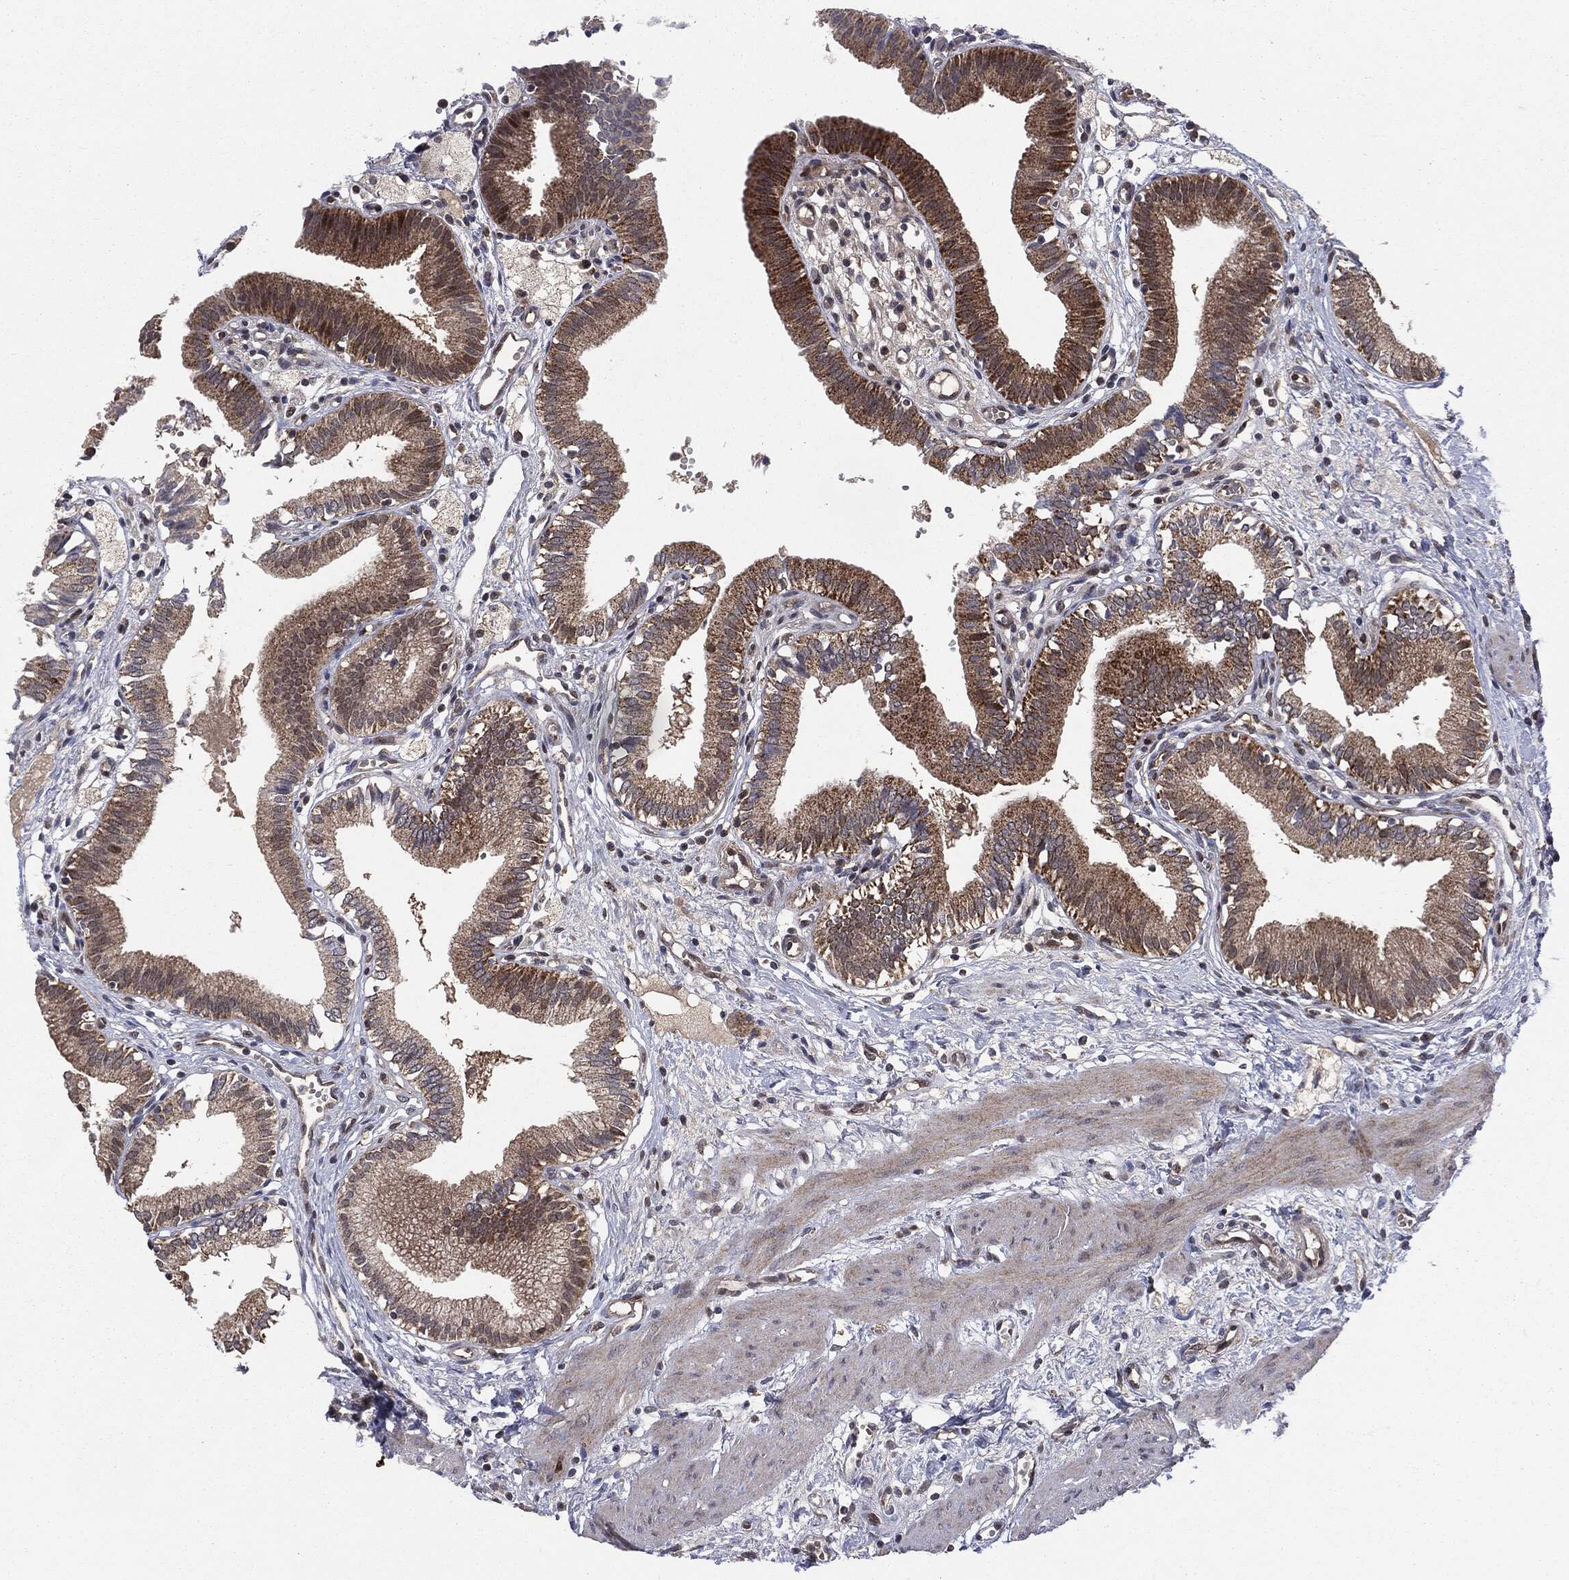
{"staining": {"intensity": "moderate", "quantity": "25%-75%", "location": "cytoplasmic/membranous"}, "tissue": "gallbladder", "cell_type": "Glandular cells", "image_type": "normal", "snomed": [{"axis": "morphology", "description": "Normal tissue, NOS"}, {"axis": "topography", "description": "Gallbladder"}], "caption": "Protein staining of benign gallbladder reveals moderate cytoplasmic/membranous positivity in approximately 25%-75% of glandular cells. The staining was performed using DAB (3,3'-diaminobenzidine) to visualize the protein expression in brown, while the nuclei were stained in blue with hematoxylin (Magnification: 20x).", "gene": "PTPA", "patient": {"sex": "female", "age": 24}}